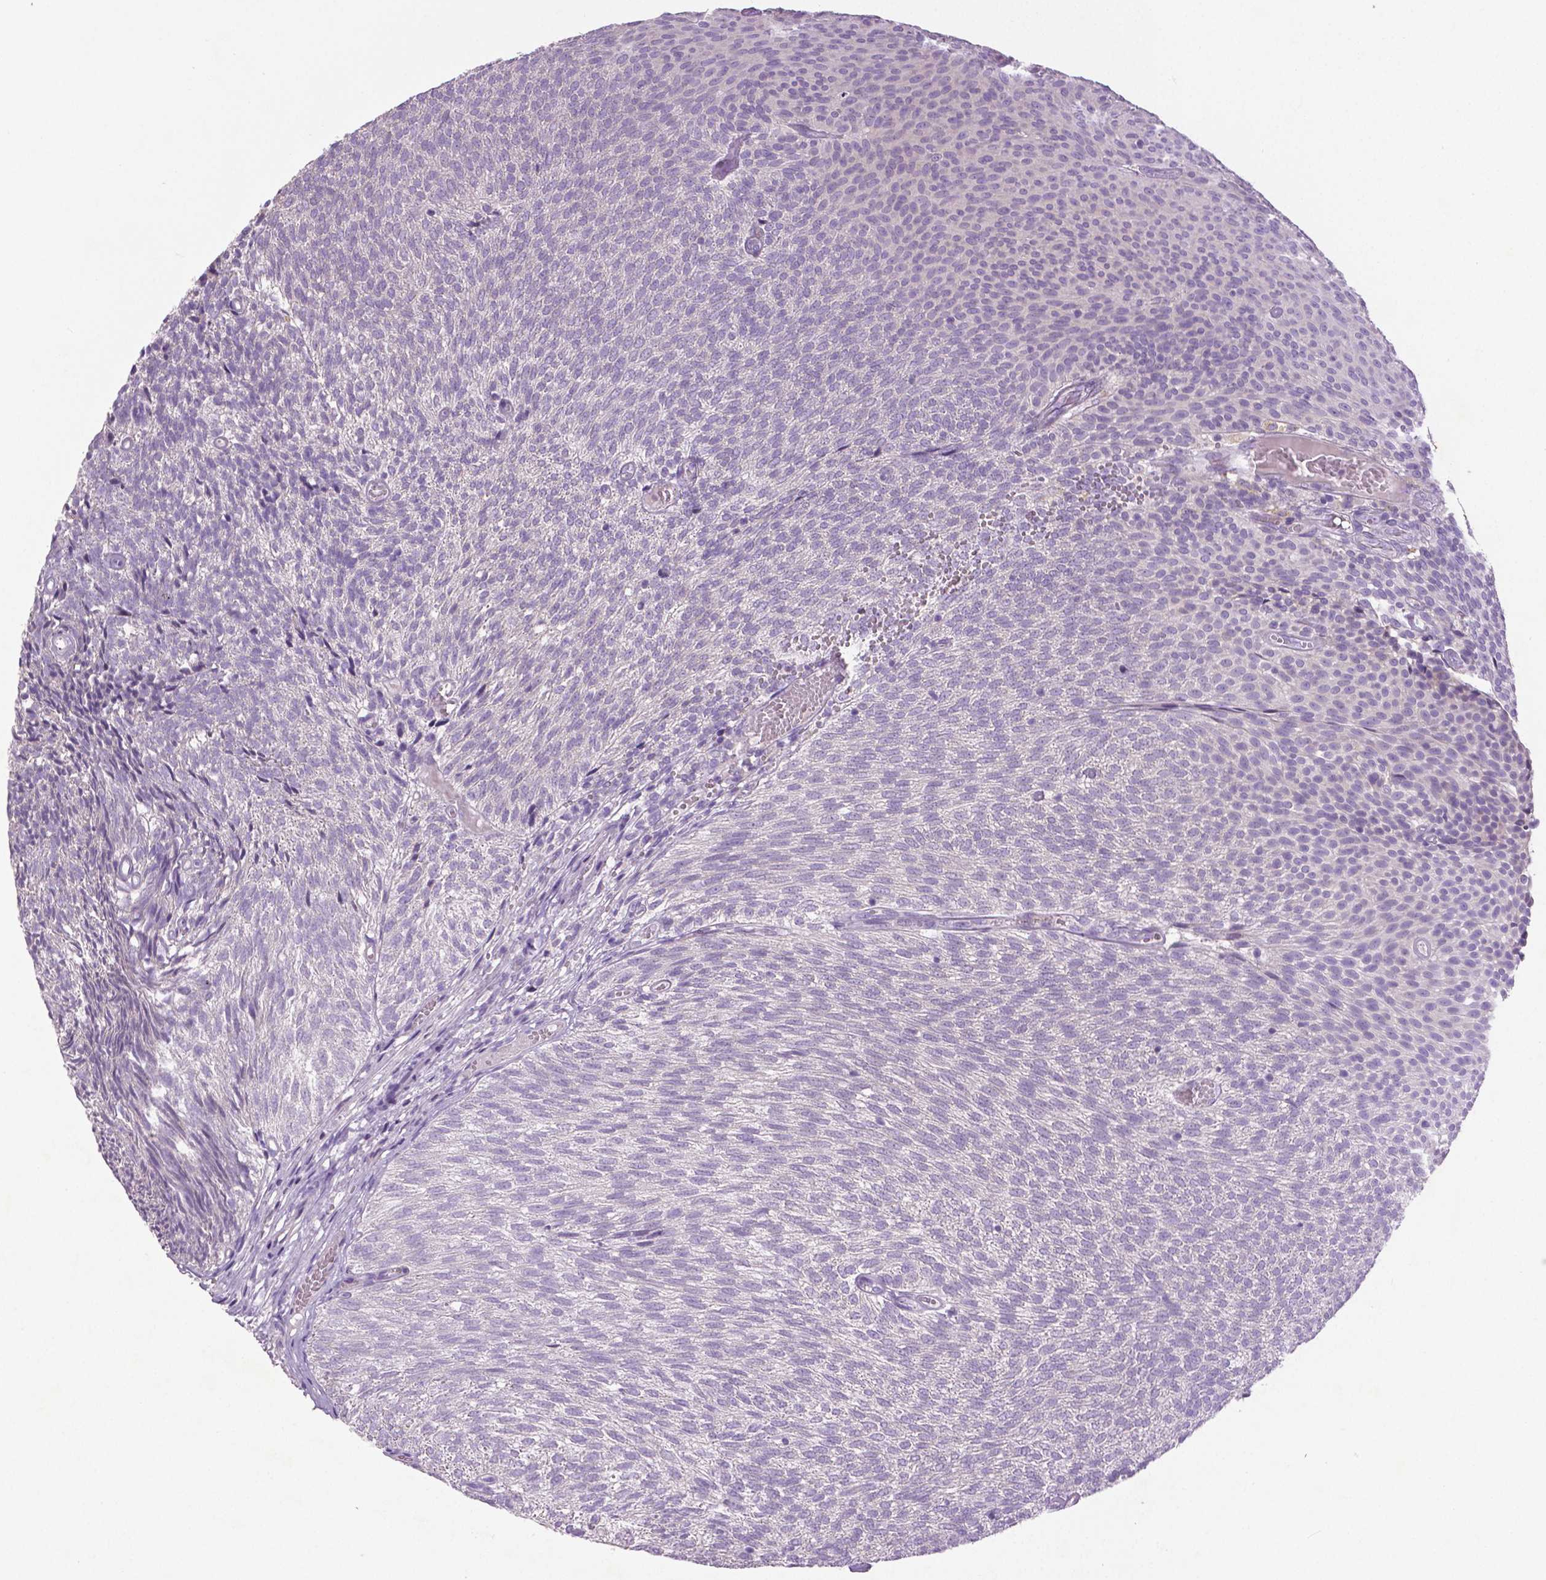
{"staining": {"intensity": "negative", "quantity": "none", "location": "none"}, "tissue": "urothelial cancer", "cell_type": "Tumor cells", "image_type": "cancer", "snomed": [{"axis": "morphology", "description": "Urothelial carcinoma, Low grade"}, {"axis": "topography", "description": "Urinary bladder"}], "caption": "A micrograph of low-grade urothelial carcinoma stained for a protein displays no brown staining in tumor cells.", "gene": "DNAH12", "patient": {"sex": "male", "age": 77}}